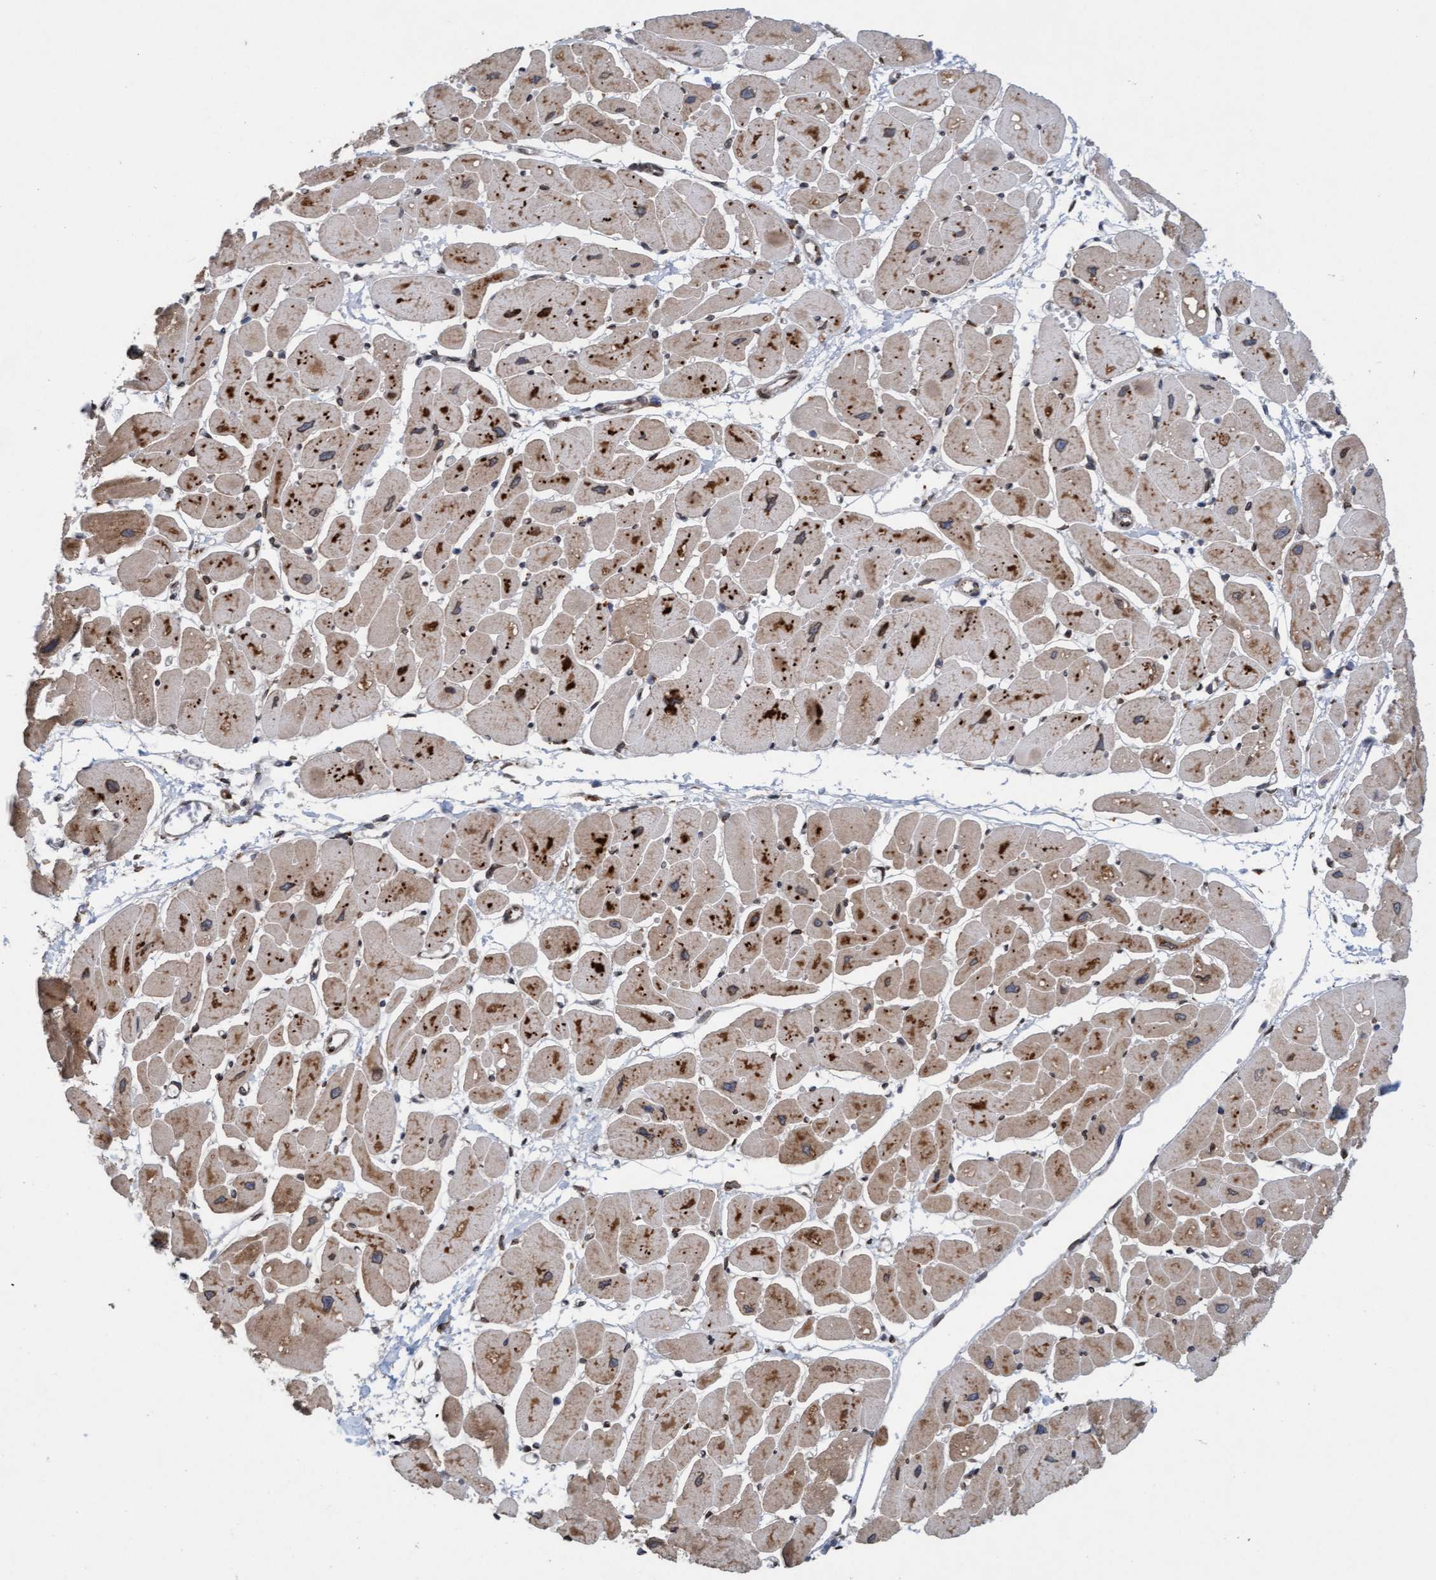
{"staining": {"intensity": "strong", "quantity": ">75%", "location": "cytoplasmic/membranous"}, "tissue": "heart muscle", "cell_type": "Cardiomyocytes", "image_type": "normal", "snomed": [{"axis": "morphology", "description": "Normal tissue, NOS"}, {"axis": "topography", "description": "Heart"}], "caption": "Immunohistochemical staining of benign heart muscle reveals >75% levels of strong cytoplasmic/membranous protein staining in approximately >75% of cardiomyocytes. (Stains: DAB (3,3'-diaminobenzidine) in brown, nuclei in blue, Microscopy: brightfield microscopy at high magnification).", "gene": "MRPS23", "patient": {"sex": "female", "age": 54}}